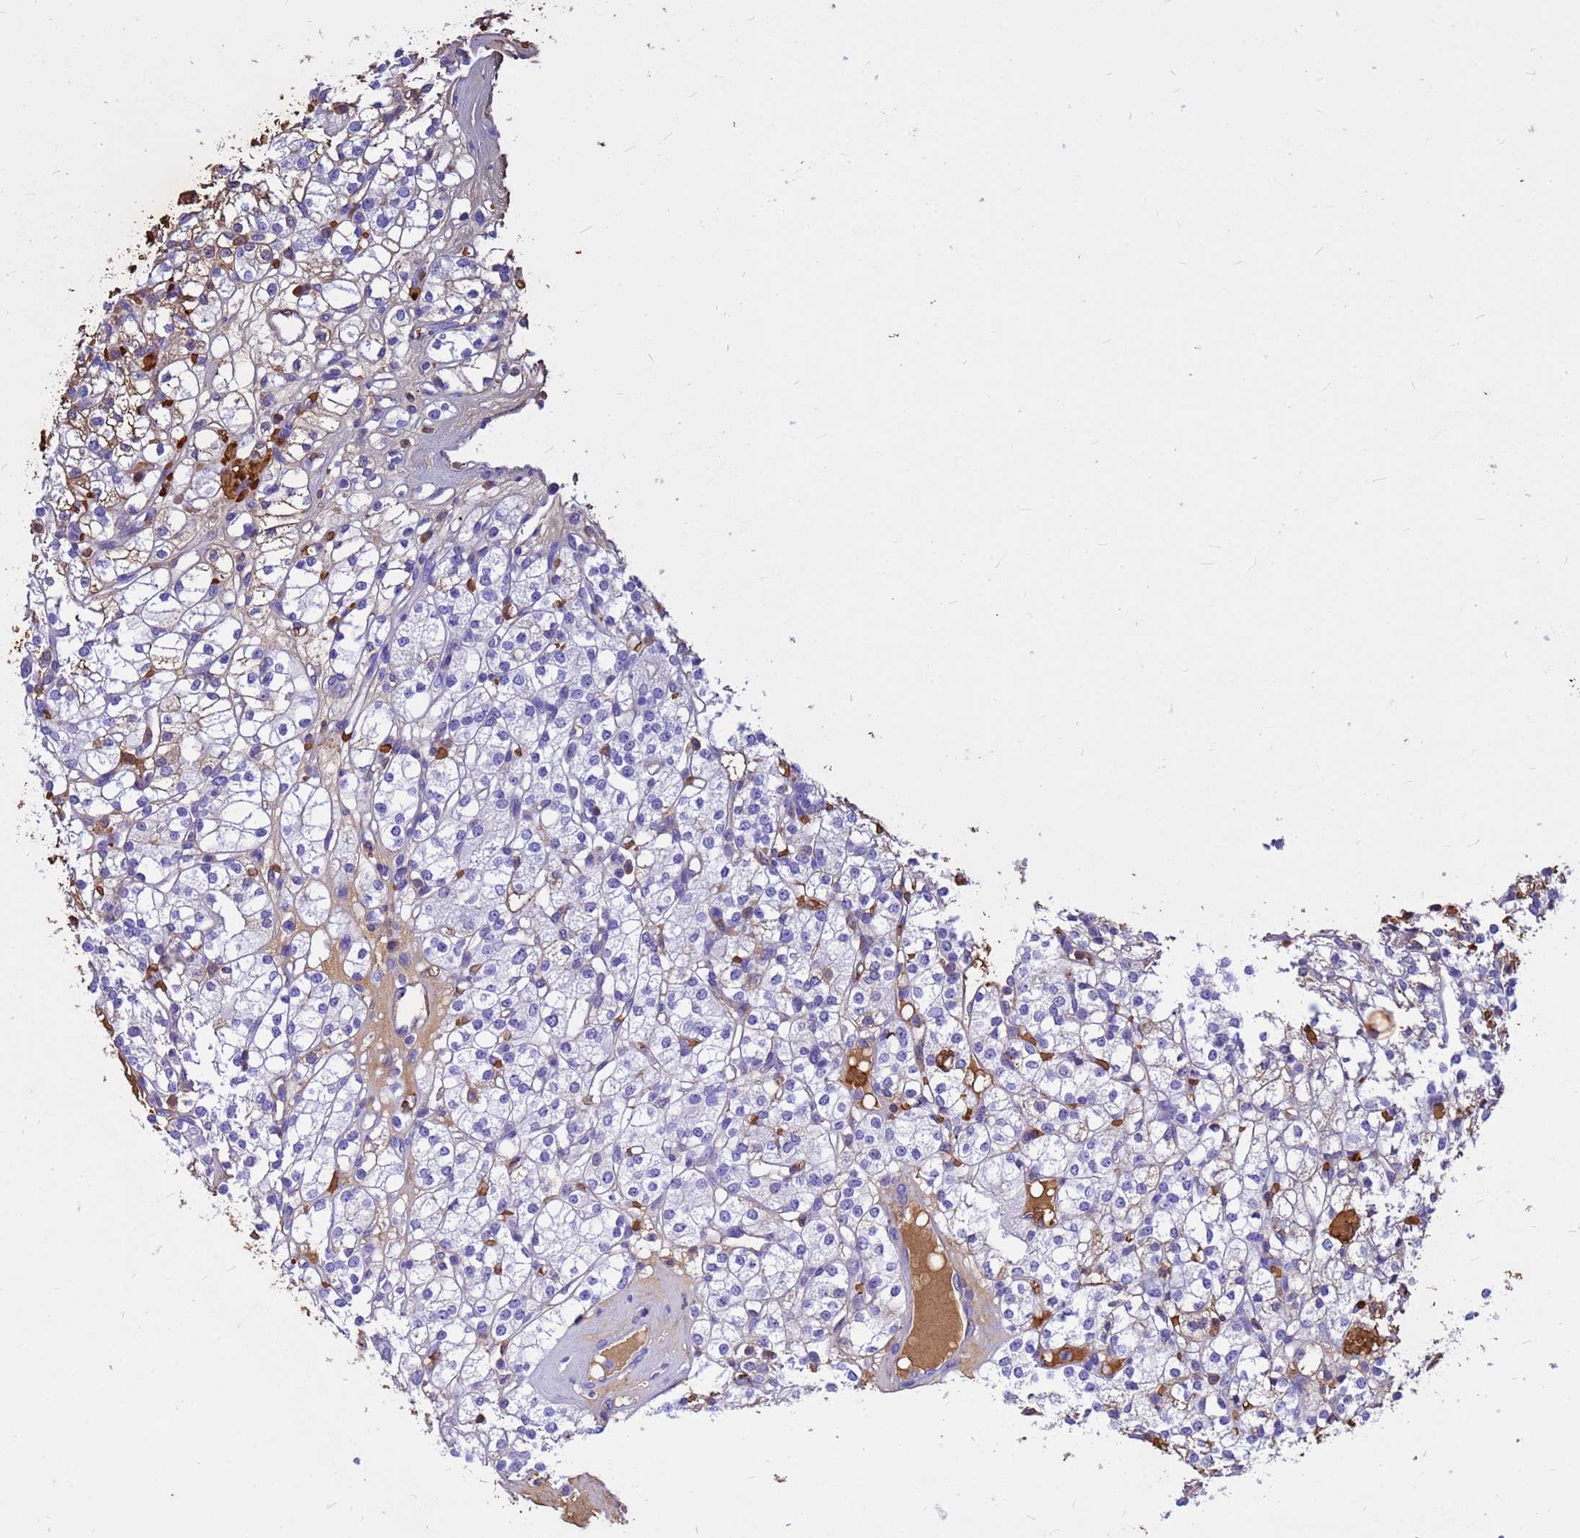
{"staining": {"intensity": "negative", "quantity": "none", "location": "none"}, "tissue": "renal cancer", "cell_type": "Tumor cells", "image_type": "cancer", "snomed": [{"axis": "morphology", "description": "Adenocarcinoma, NOS"}, {"axis": "topography", "description": "Kidney"}], "caption": "Immunohistochemistry micrograph of neoplastic tissue: human renal cancer (adenocarcinoma) stained with DAB (3,3'-diaminobenzidine) exhibits no significant protein positivity in tumor cells. (IHC, brightfield microscopy, high magnification).", "gene": "HBA2", "patient": {"sex": "male", "age": 77}}